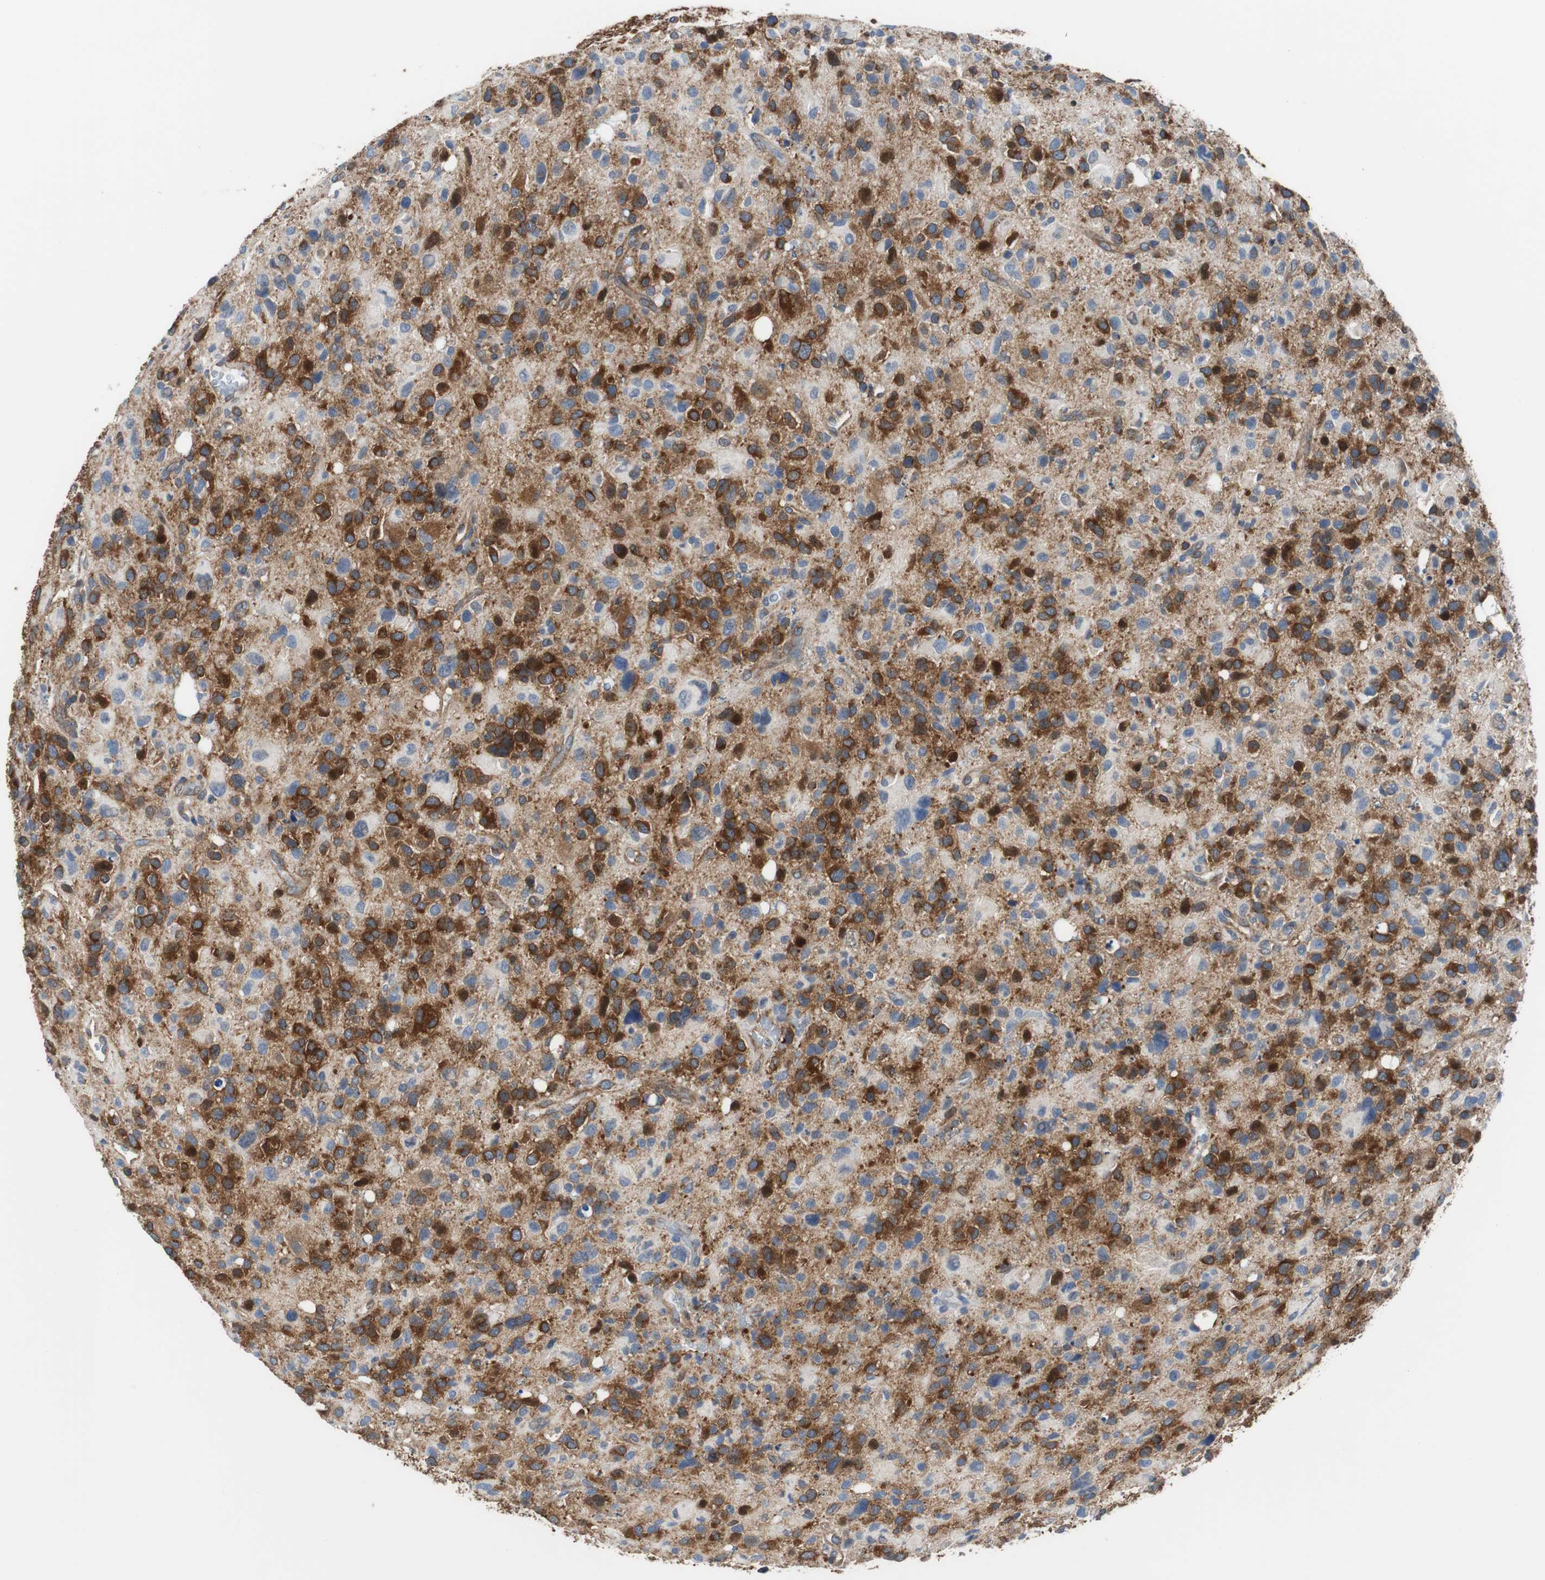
{"staining": {"intensity": "strong", "quantity": "25%-75%", "location": "cytoplasmic/membranous"}, "tissue": "glioma", "cell_type": "Tumor cells", "image_type": "cancer", "snomed": [{"axis": "morphology", "description": "Glioma, malignant, High grade"}, {"axis": "topography", "description": "Brain"}], "caption": "High-grade glioma (malignant) stained with immunohistochemistry shows strong cytoplasmic/membranous staining in about 25%-75% of tumor cells.", "gene": "BRAF", "patient": {"sex": "male", "age": 48}}